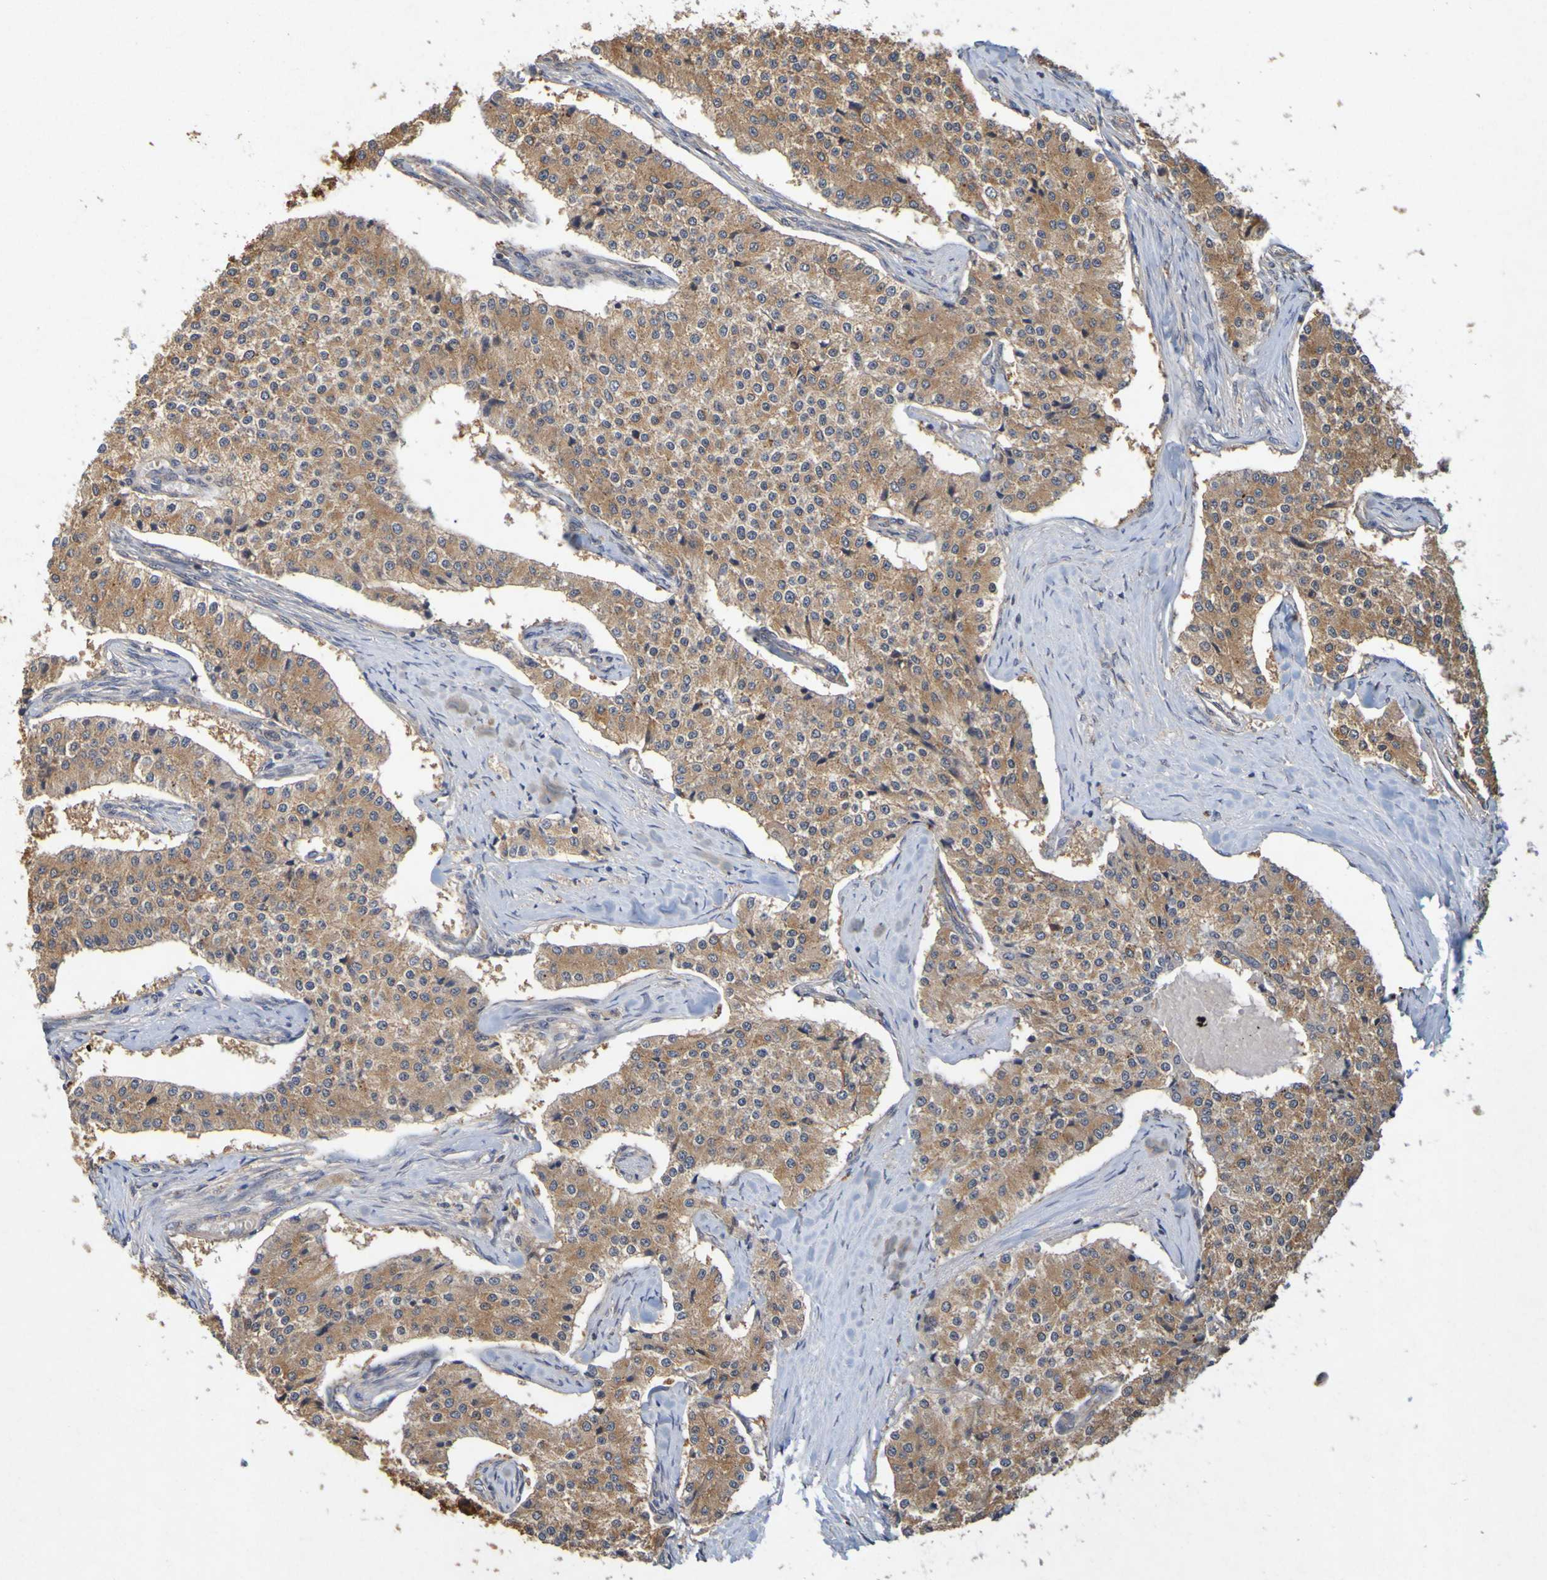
{"staining": {"intensity": "moderate", "quantity": ">75%", "location": "cytoplasmic/membranous"}, "tissue": "carcinoid", "cell_type": "Tumor cells", "image_type": "cancer", "snomed": [{"axis": "morphology", "description": "Carcinoid, malignant, NOS"}, {"axis": "topography", "description": "Colon"}], "caption": "Immunohistochemistry micrograph of neoplastic tissue: carcinoid stained using IHC demonstrates medium levels of moderate protein expression localized specifically in the cytoplasmic/membranous of tumor cells, appearing as a cytoplasmic/membranous brown color.", "gene": "OCRL", "patient": {"sex": "female", "age": 52}}